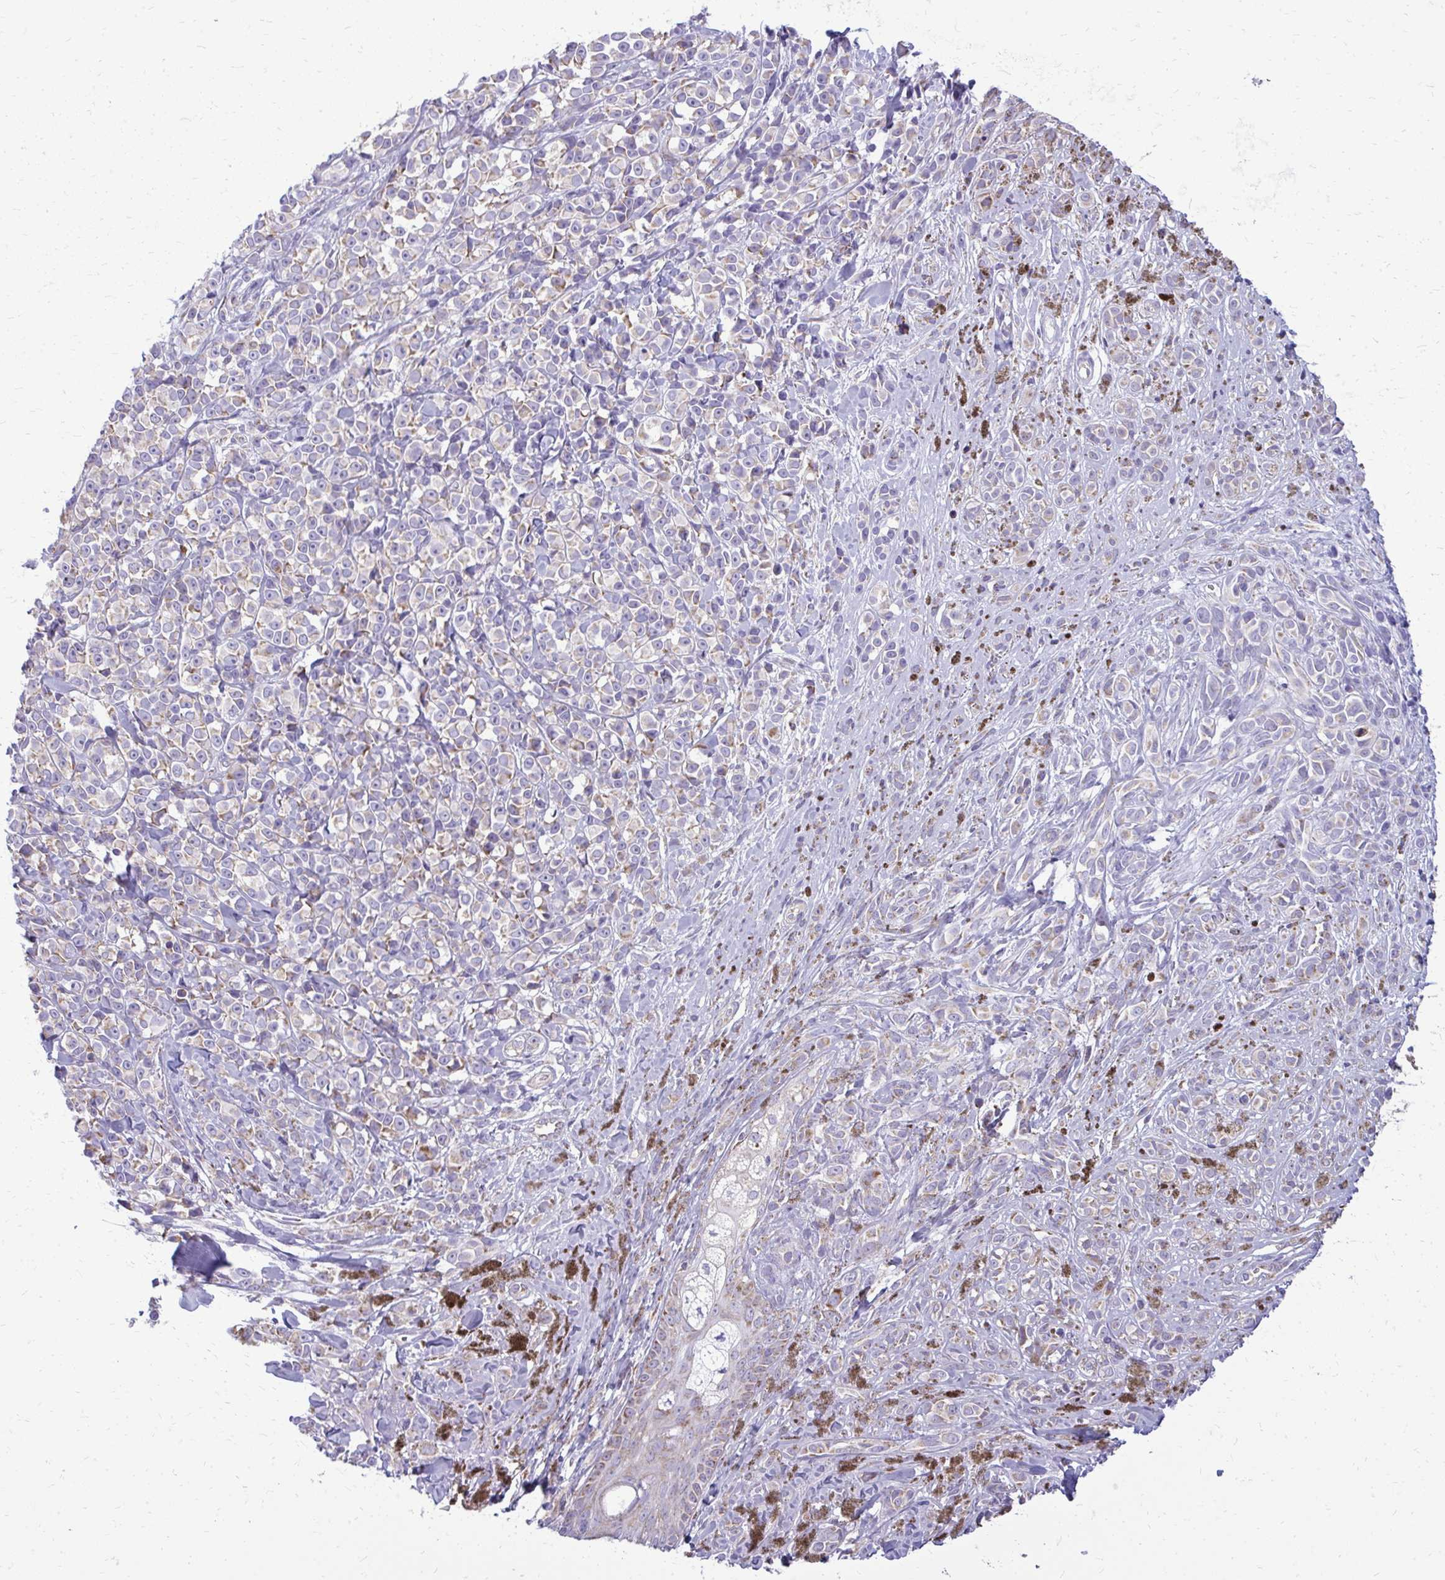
{"staining": {"intensity": "negative", "quantity": "none", "location": "none"}, "tissue": "melanoma", "cell_type": "Tumor cells", "image_type": "cancer", "snomed": [{"axis": "morphology", "description": "Malignant melanoma, NOS"}, {"axis": "topography", "description": "Skin"}], "caption": "This image is of malignant melanoma stained with IHC to label a protein in brown with the nuclei are counter-stained blue. There is no staining in tumor cells.", "gene": "IFIT1", "patient": {"sex": "male", "age": 85}}